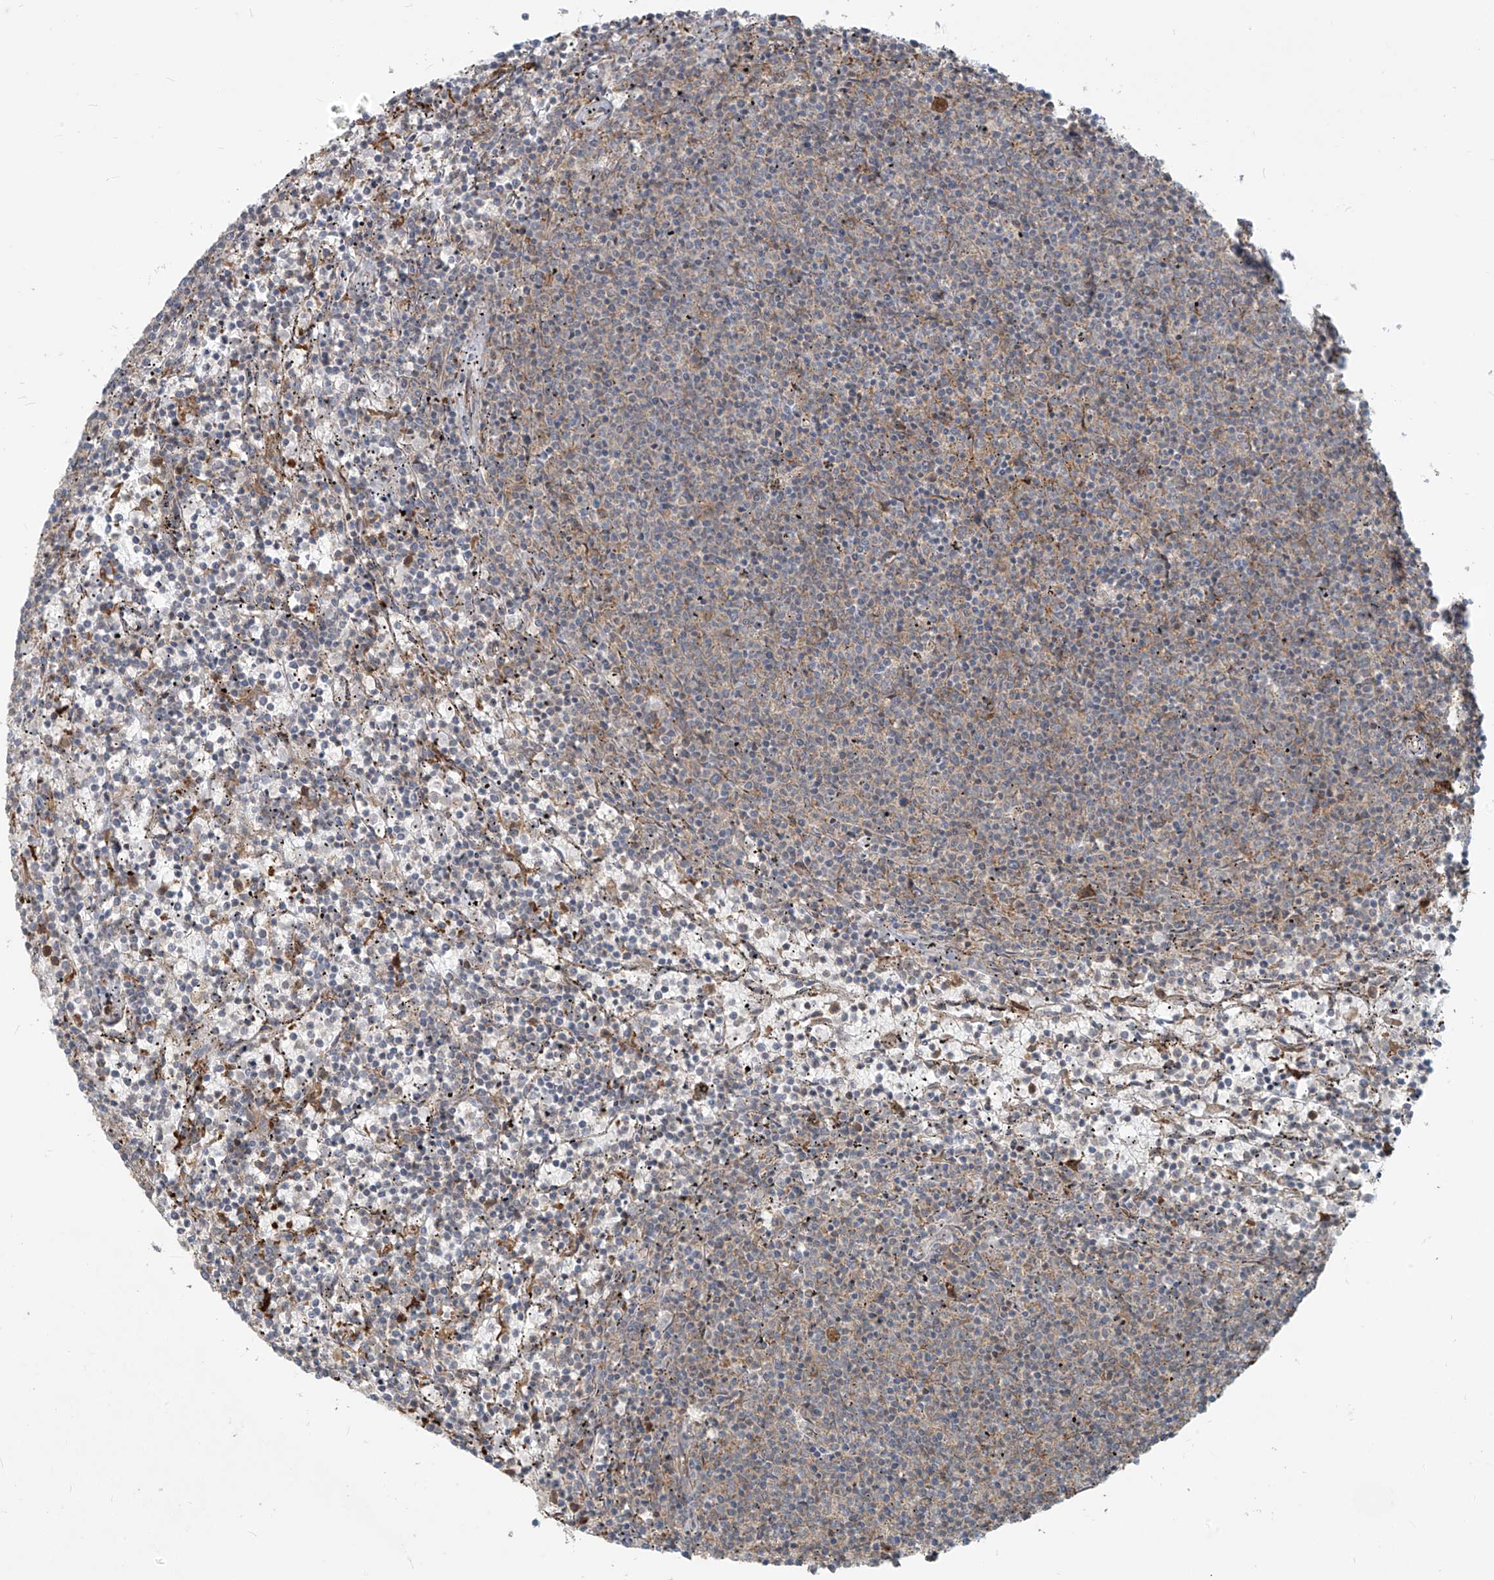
{"staining": {"intensity": "weak", "quantity": "<25%", "location": "cytoplasmic/membranous"}, "tissue": "lymphoma", "cell_type": "Tumor cells", "image_type": "cancer", "snomed": [{"axis": "morphology", "description": "Malignant lymphoma, non-Hodgkin's type, Low grade"}, {"axis": "topography", "description": "Spleen"}], "caption": "An immunohistochemistry micrograph of lymphoma is shown. There is no staining in tumor cells of lymphoma.", "gene": "KATNIP", "patient": {"sex": "female", "age": 50}}